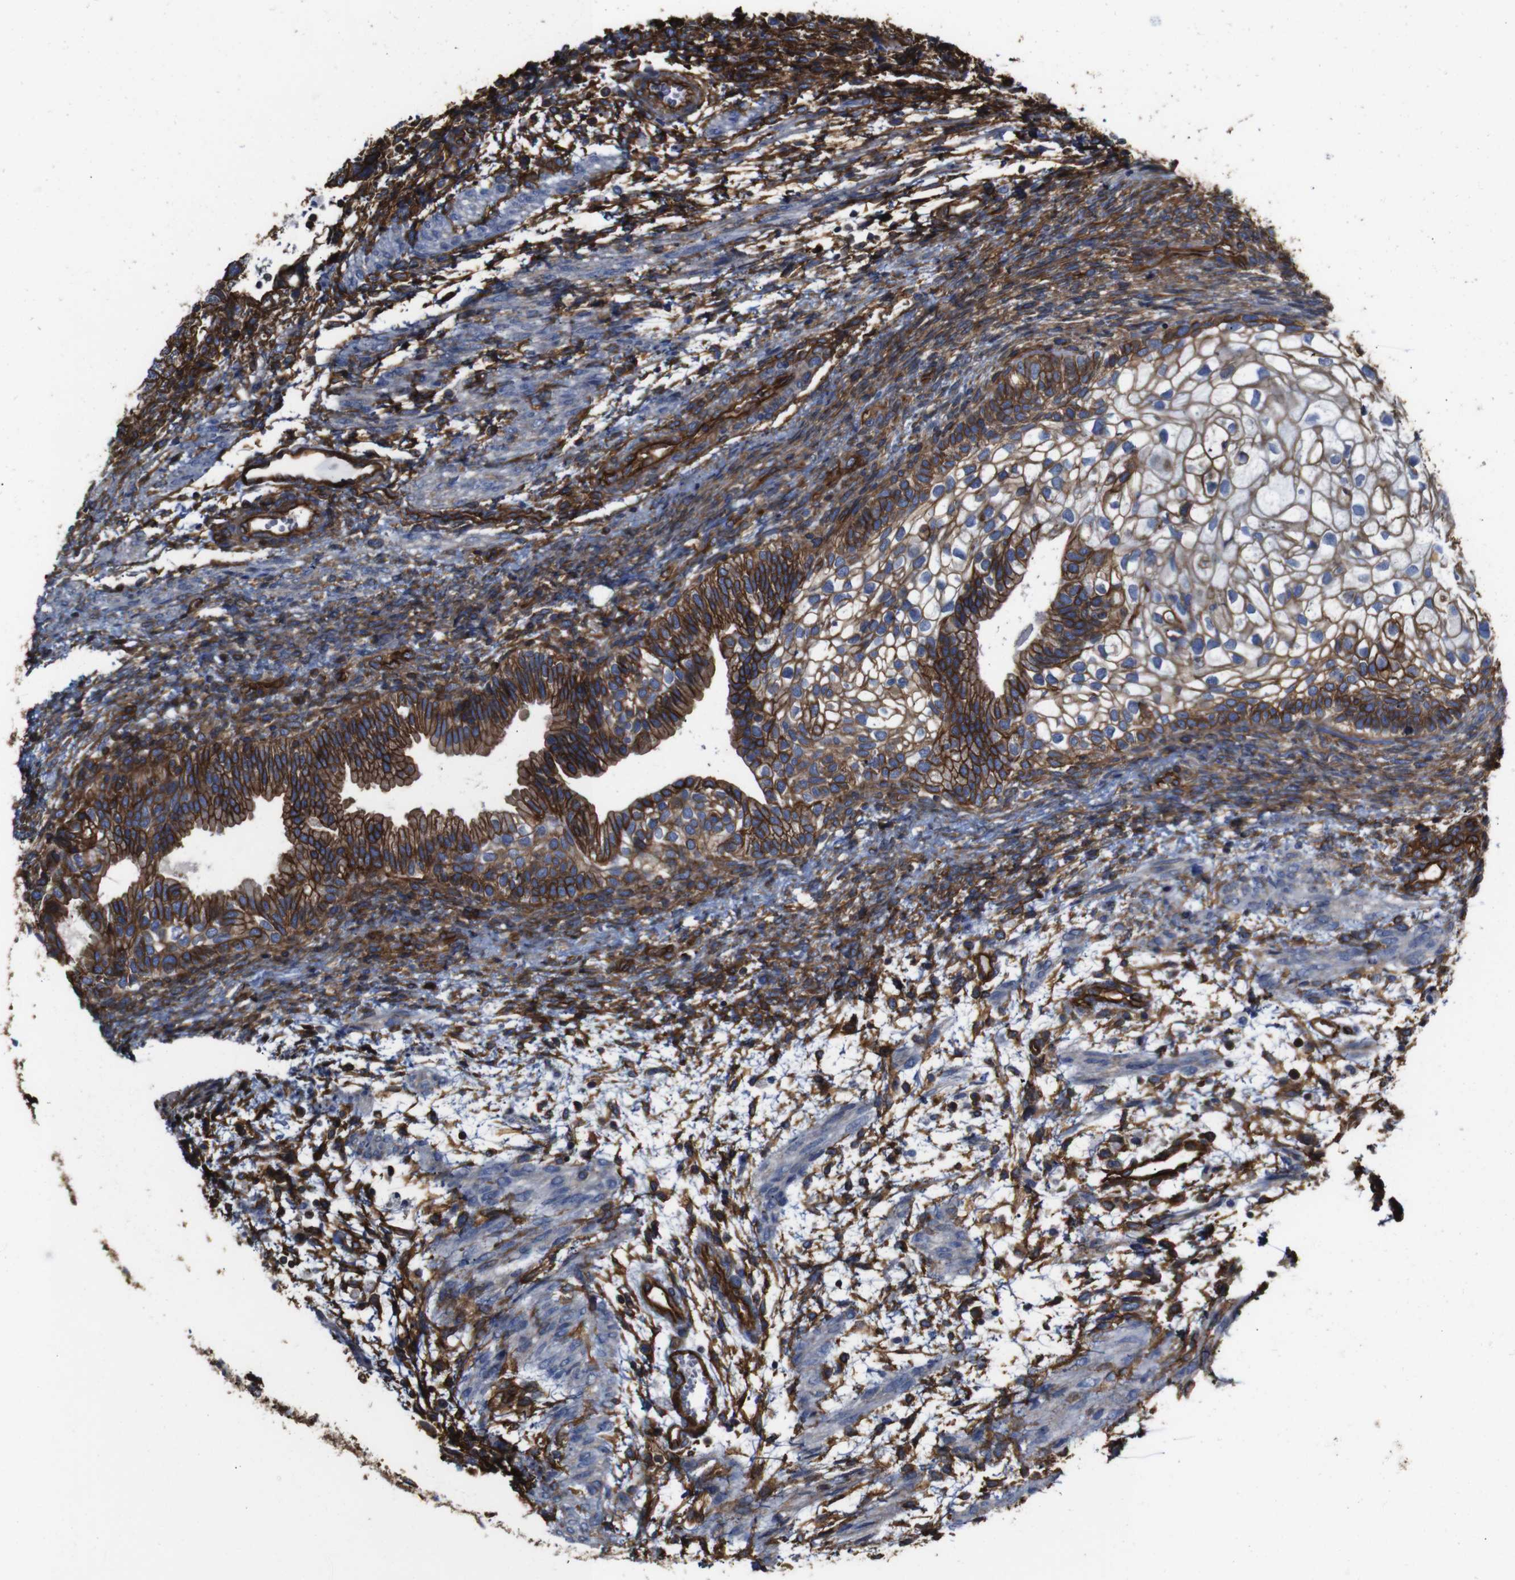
{"staining": {"intensity": "strong", "quantity": ">75%", "location": "cytoplasmic/membranous"}, "tissue": "testis cancer", "cell_type": "Tumor cells", "image_type": "cancer", "snomed": [{"axis": "morphology", "description": "Carcinoma, Embryonal, NOS"}, {"axis": "topography", "description": "Testis"}], "caption": "Immunohistochemistry (IHC) (DAB) staining of human testis cancer shows strong cytoplasmic/membranous protein staining in about >75% of tumor cells.", "gene": "SPTBN1", "patient": {"sex": "male", "age": 36}}